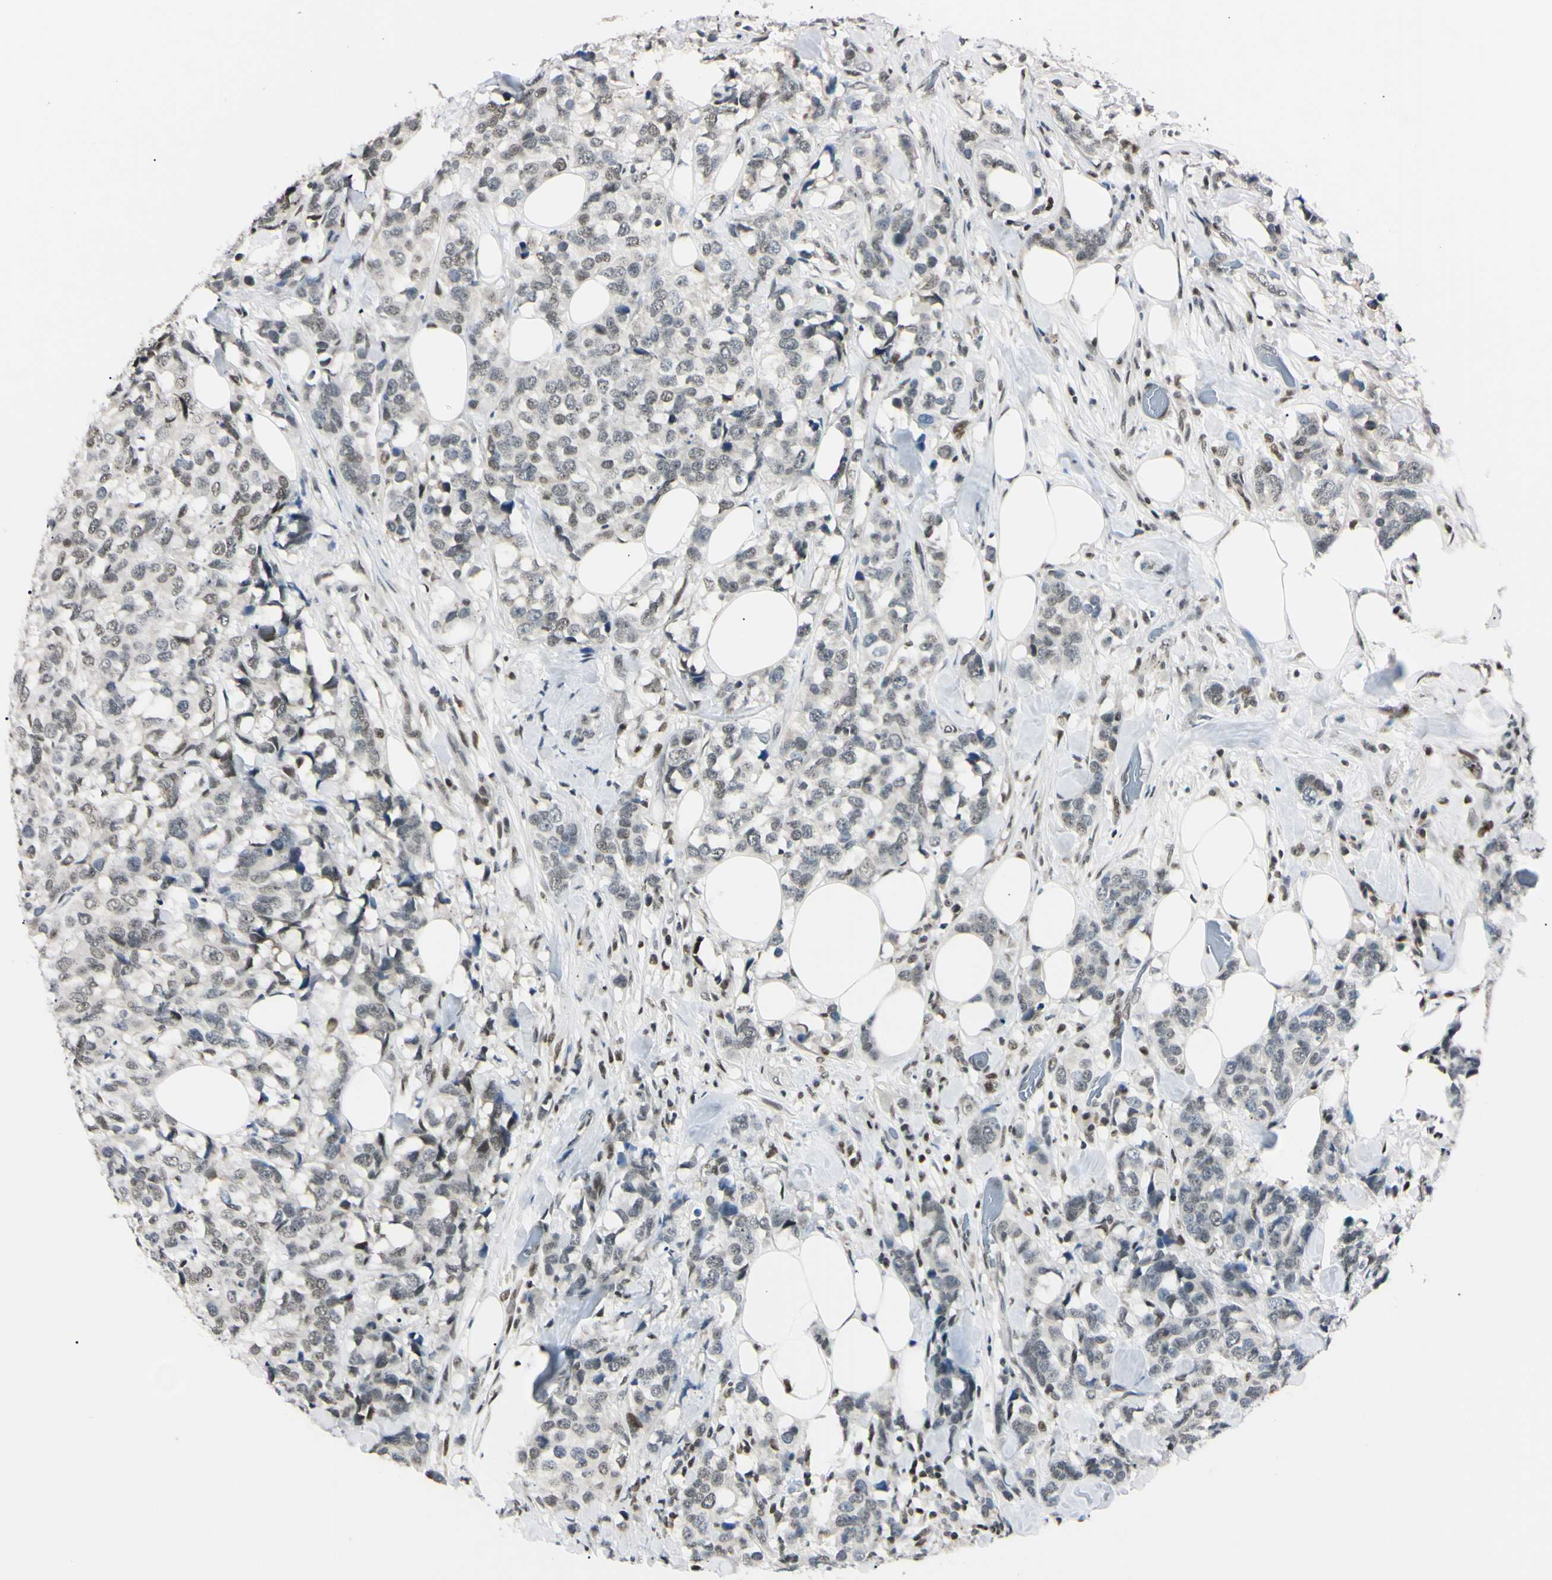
{"staining": {"intensity": "weak", "quantity": "25%-75%", "location": "nuclear"}, "tissue": "breast cancer", "cell_type": "Tumor cells", "image_type": "cancer", "snomed": [{"axis": "morphology", "description": "Lobular carcinoma"}, {"axis": "topography", "description": "Breast"}], "caption": "A brown stain labels weak nuclear positivity of a protein in breast cancer tumor cells.", "gene": "C1orf174", "patient": {"sex": "female", "age": 59}}